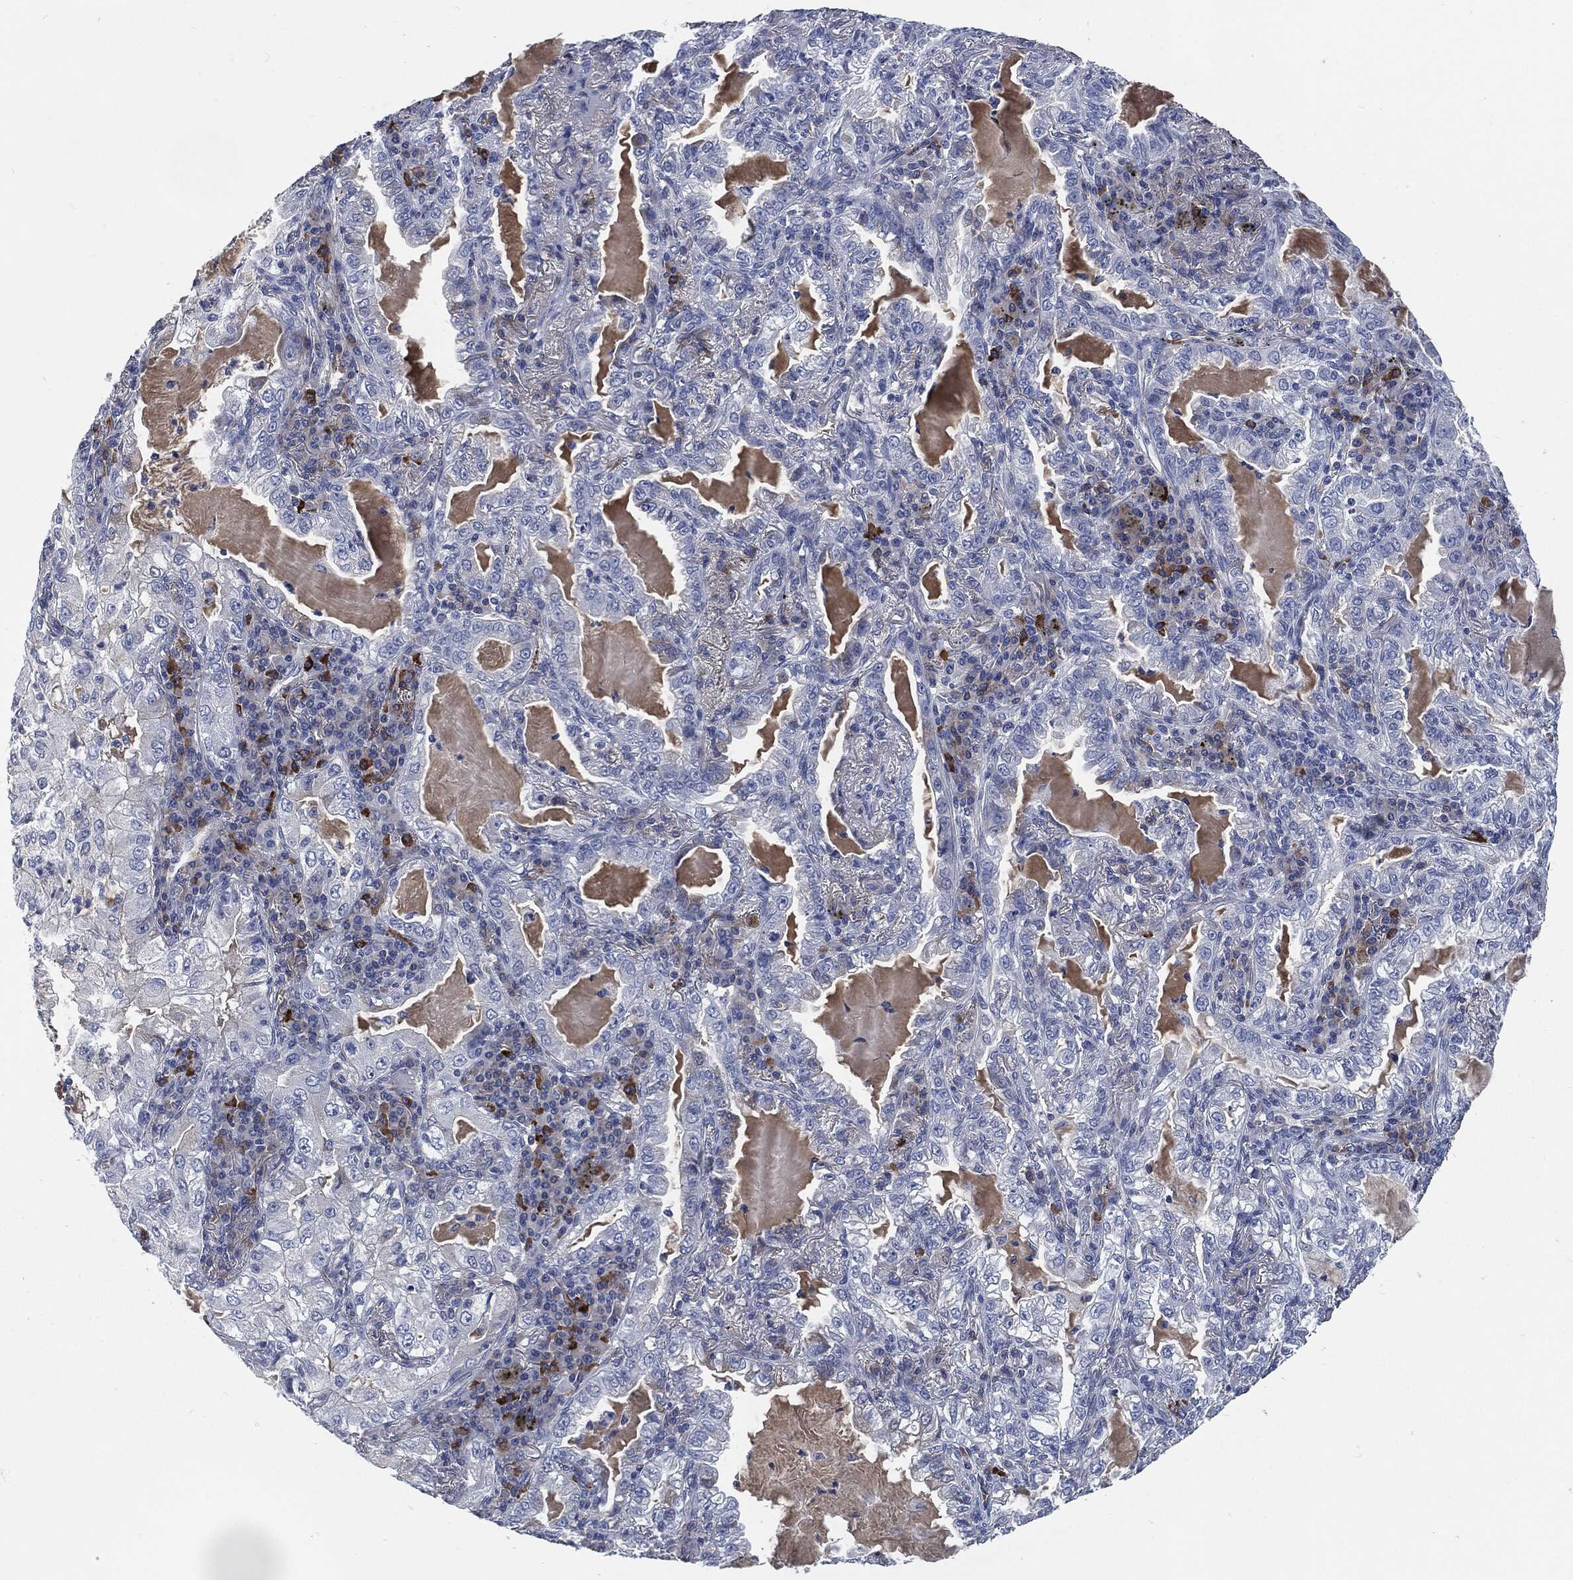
{"staining": {"intensity": "negative", "quantity": "none", "location": "none"}, "tissue": "lung cancer", "cell_type": "Tumor cells", "image_type": "cancer", "snomed": [{"axis": "morphology", "description": "Adenocarcinoma, NOS"}, {"axis": "topography", "description": "Lung"}], "caption": "Tumor cells show no significant positivity in lung cancer (adenocarcinoma).", "gene": "CD27", "patient": {"sex": "female", "age": 73}}